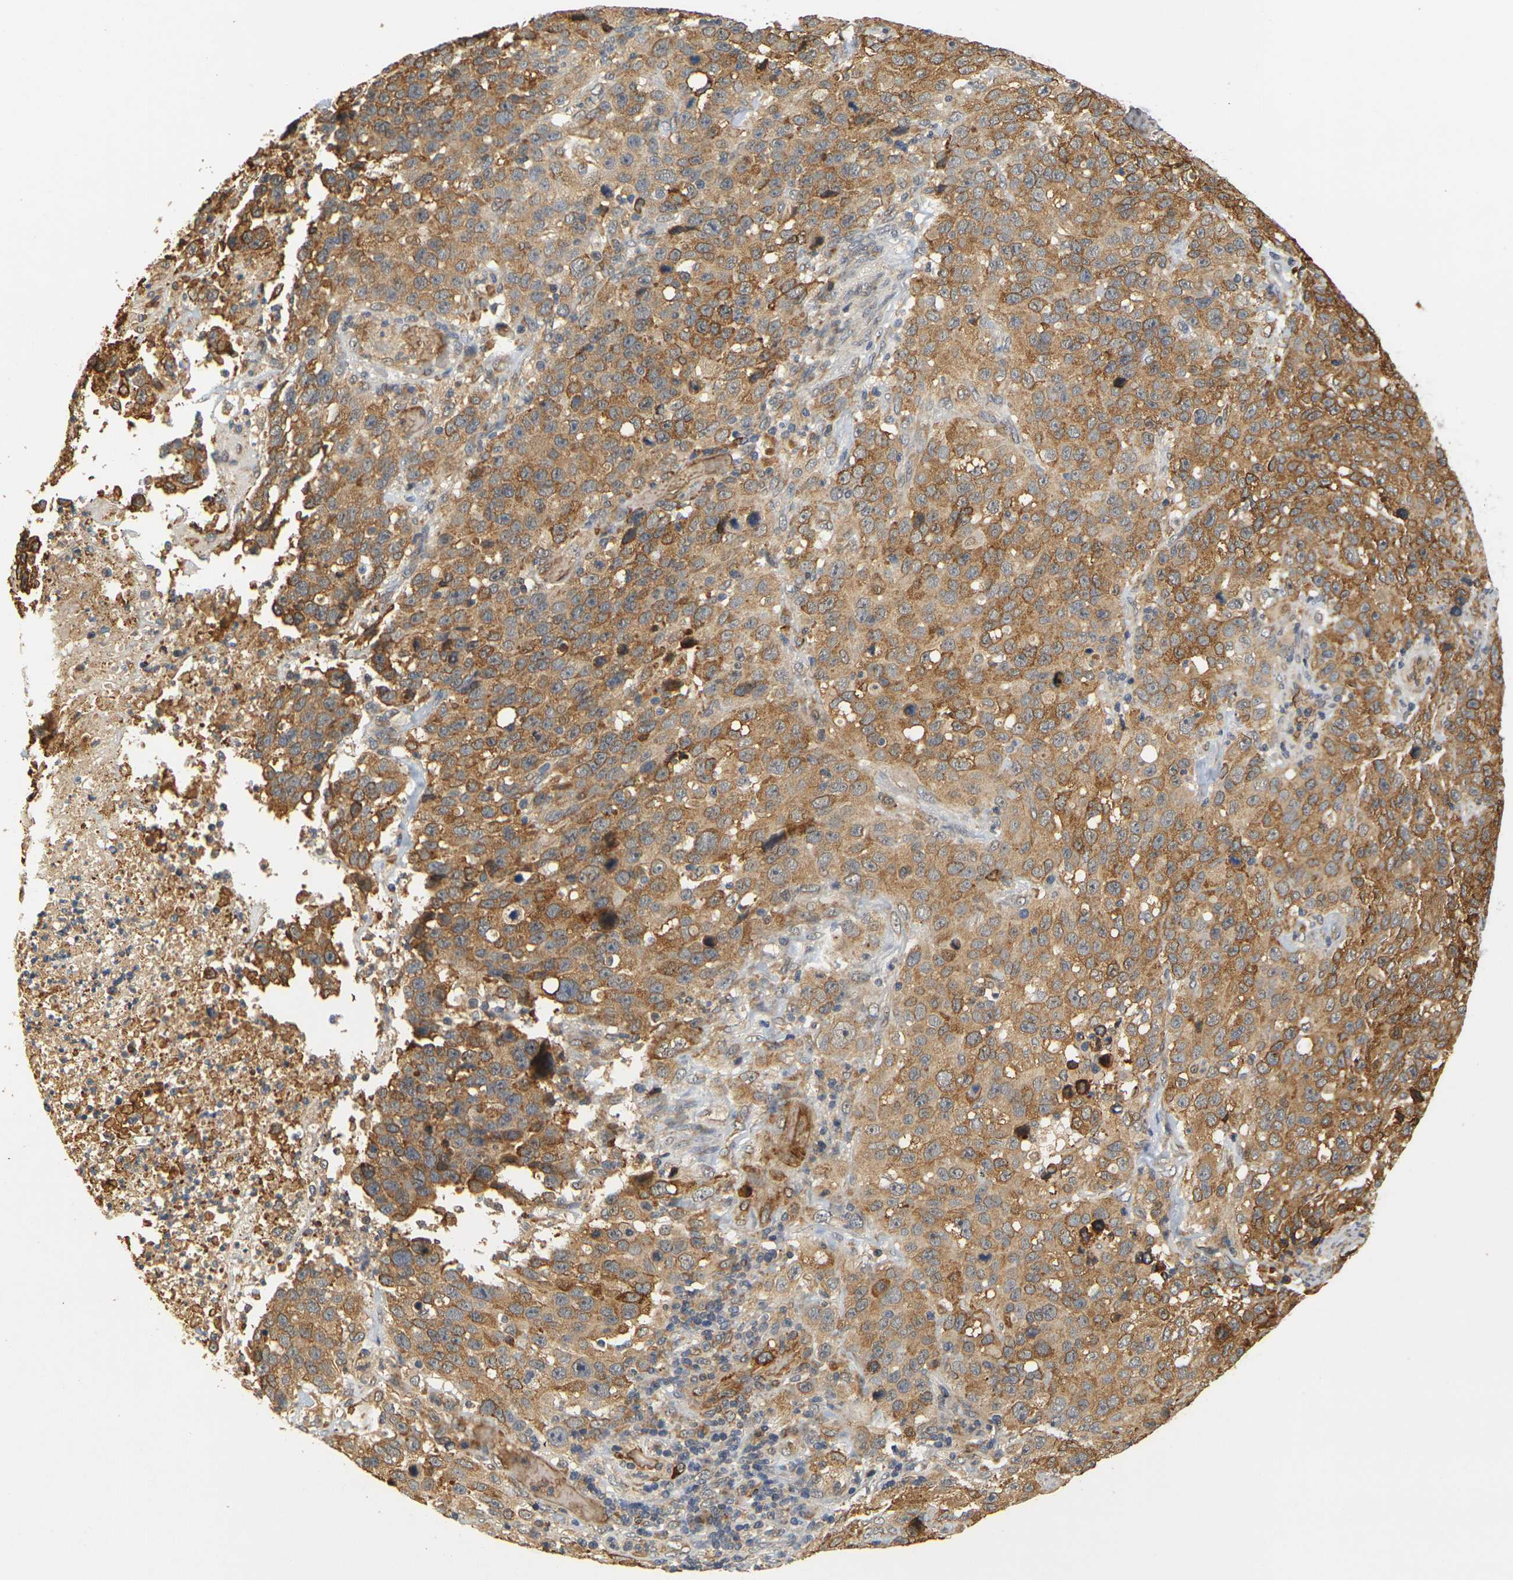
{"staining": {"intensity": "moderate", "quantity": ">75%", "location": "cytoplasmic/membranous"}, "tissue": "stomach cancer", "cell_type": "Tumor cells", "image_type": "cancer", "snomed": [{"axis": "morphology", "description": "Normal tissue, NOS"}, {"axis": "morphology", "description": "Adenocarcinoma, NOS"}, {"axis": "topography", "description": "Stomach"}], "caption": "The immunohistochemical stain labels moderate cytoplasmic/membranous staining in tumor cells of adenocarcinoma (stomach) tissue.", "gene": "MEGF9", "patient": {"sex": "male", "age": 48}}